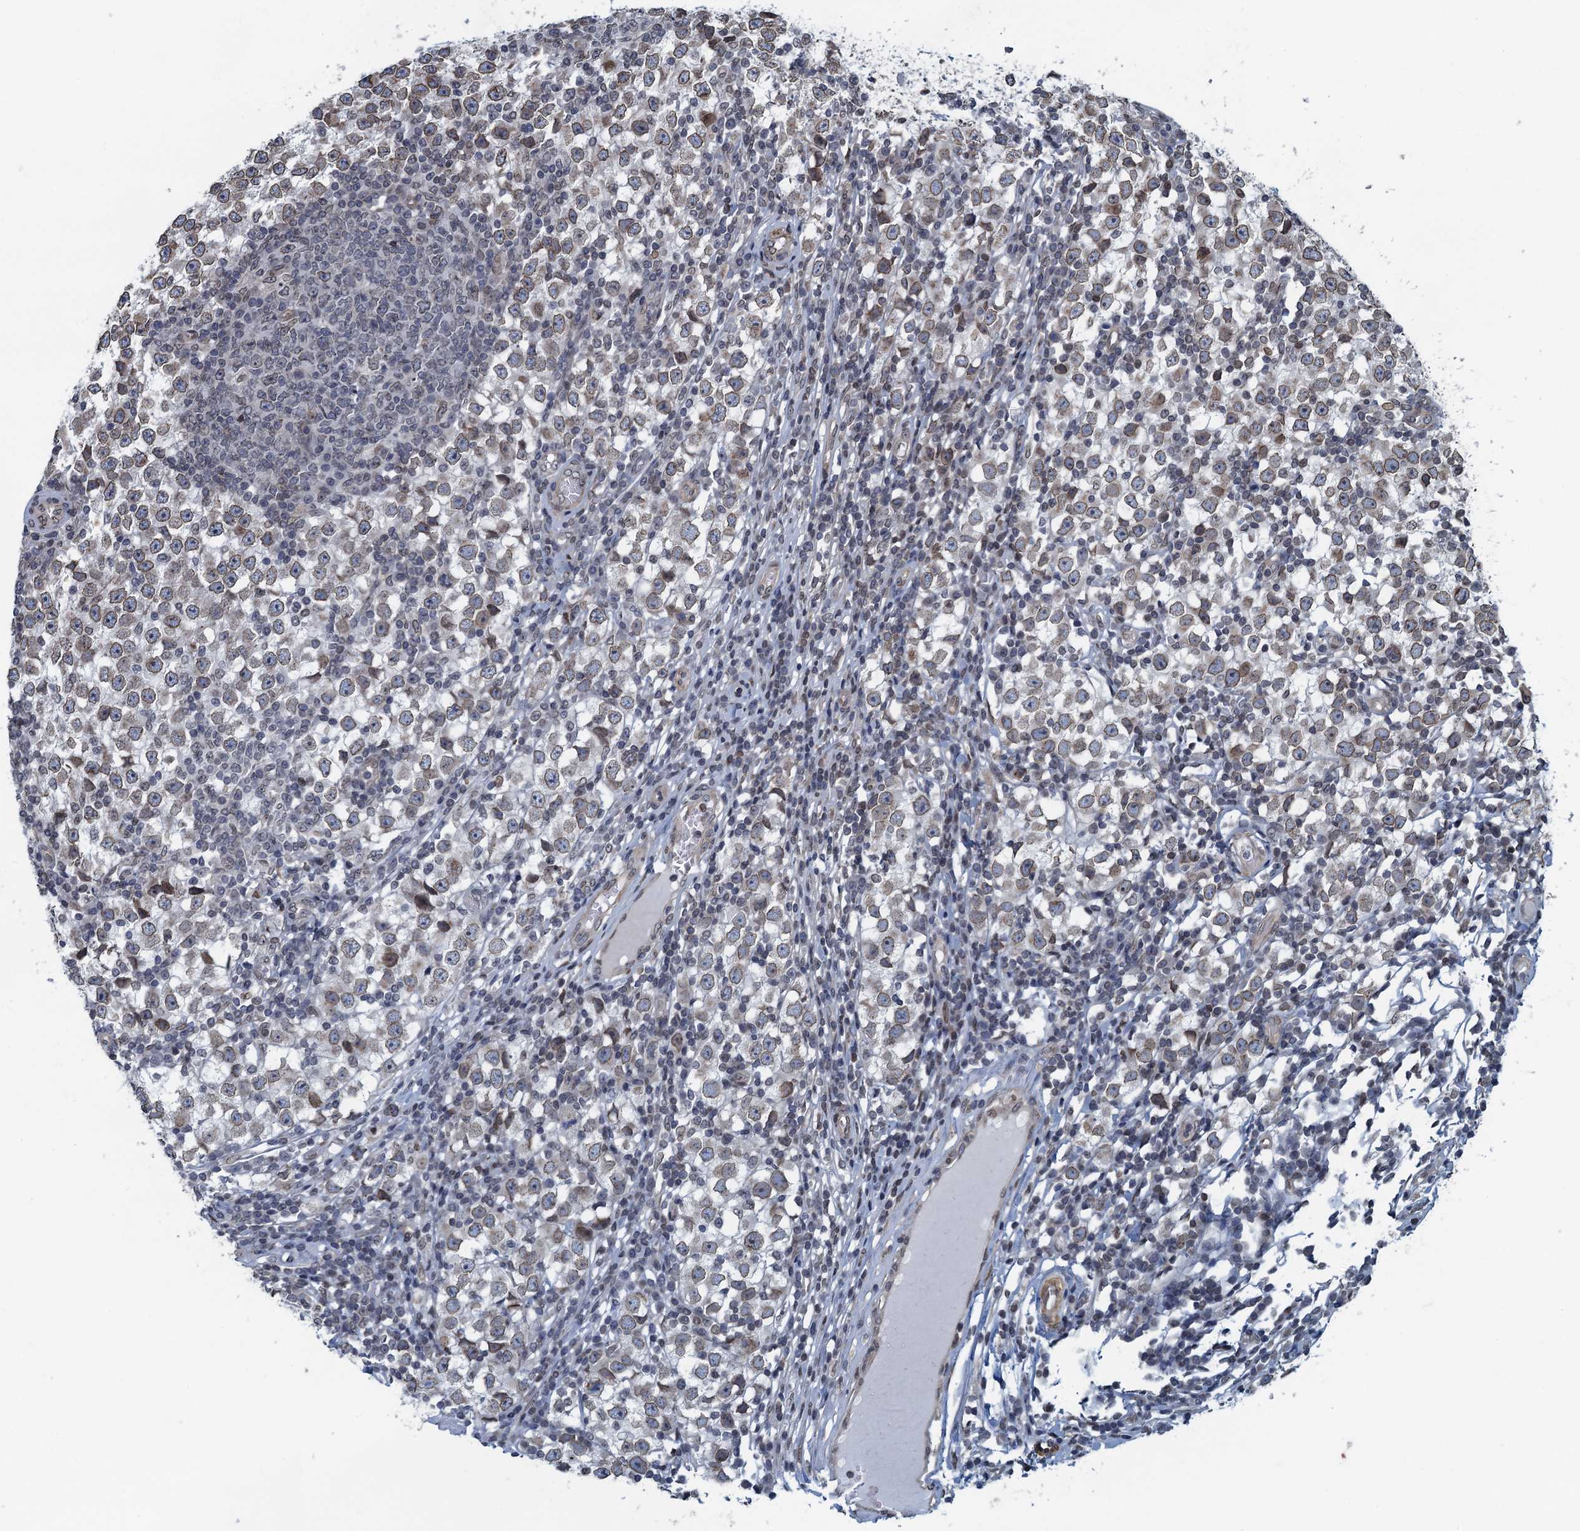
{"staining": {"intensity": "weak", "quantity": ">75%", "location": "cytoplasmic/membranous,nuclear"}, "tissue": "testis cancer", "cell_type": "Tumor cells", "image_type": "cancer", "snomed": [{"axis": "morphology", "description": "Seminoma, NOS"}, {"axis": "topography", "description": "Testis"}], "caption": "Brown immunohistochemical staining in human testis cancer shows weak cytoplasmic/membranous and nuclear positivity in approximately >75% of tumor cells. (Stains: DAB in brown, nuclei in blue, Microscopy: brightfield microscopy at high magnification).", "gene": "CCDC34", "patient": {"sex": "male", "age": 65}}